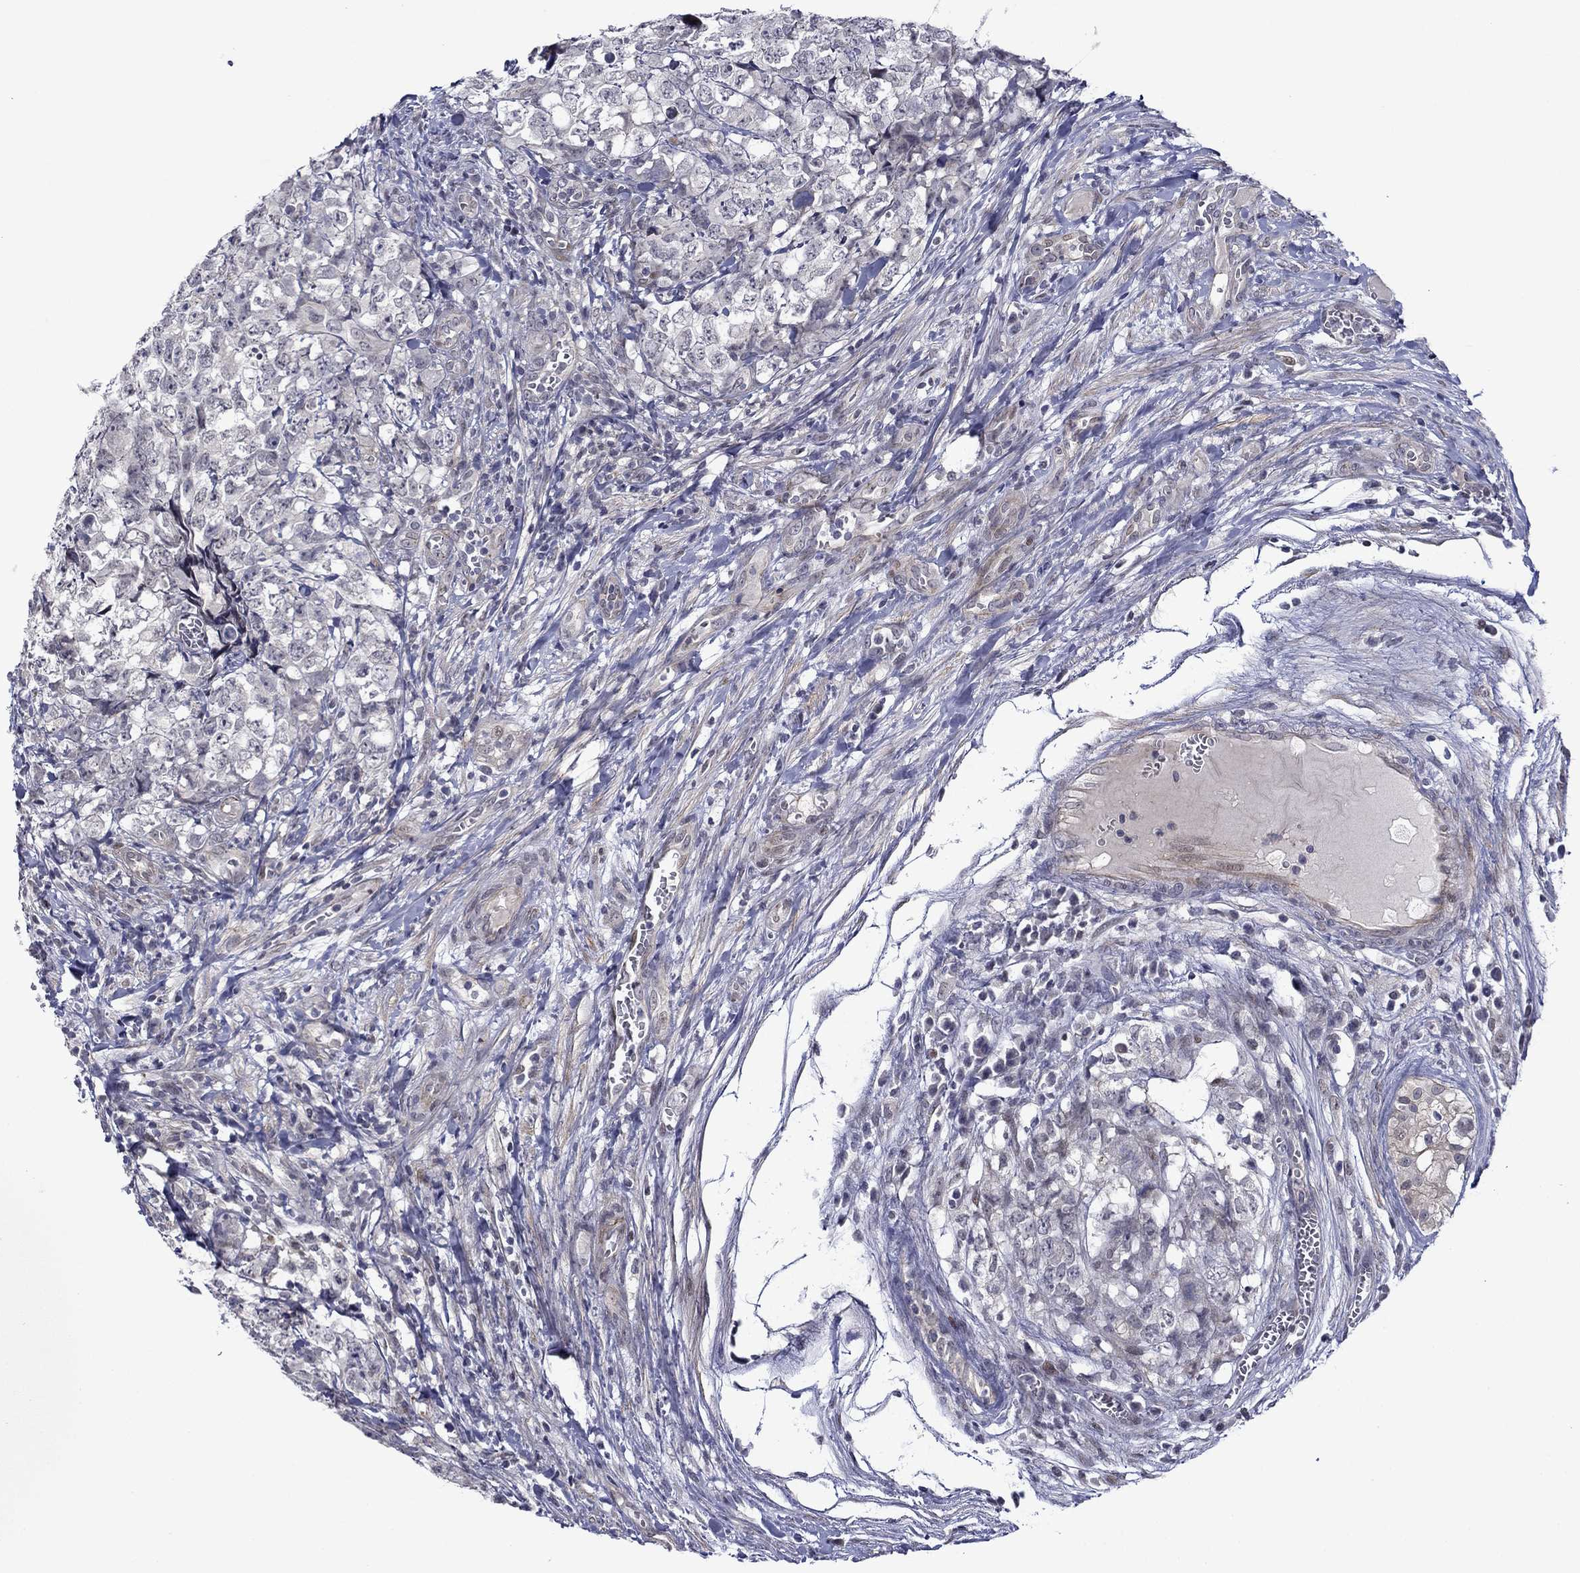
{"staining": {"intensity": "negative", "quantity": "none", "location": "none"}, "tissue": "testis cancer", "cell_type": "Tumor cells", "image_type": "cancer", "snomed": [{"axis": "morphology", "description": "Carcinoma, Embryonal, NOS"}, {"axis": "topography", "description": "Testis"}], "caption": "Immunohistochemical staining of embryonal carcinoma (testis) demonstrates no significant expression in tumor cells. The staining was performed using DAB (3,3'-diaminobenzidine) to visualize the protein expression in brown, while the nuclei were stained in blue with hematoxylin (Magnification: 20x).", "gene": "B3GAT1", "patient": {"sex": "male", "age": 23}}